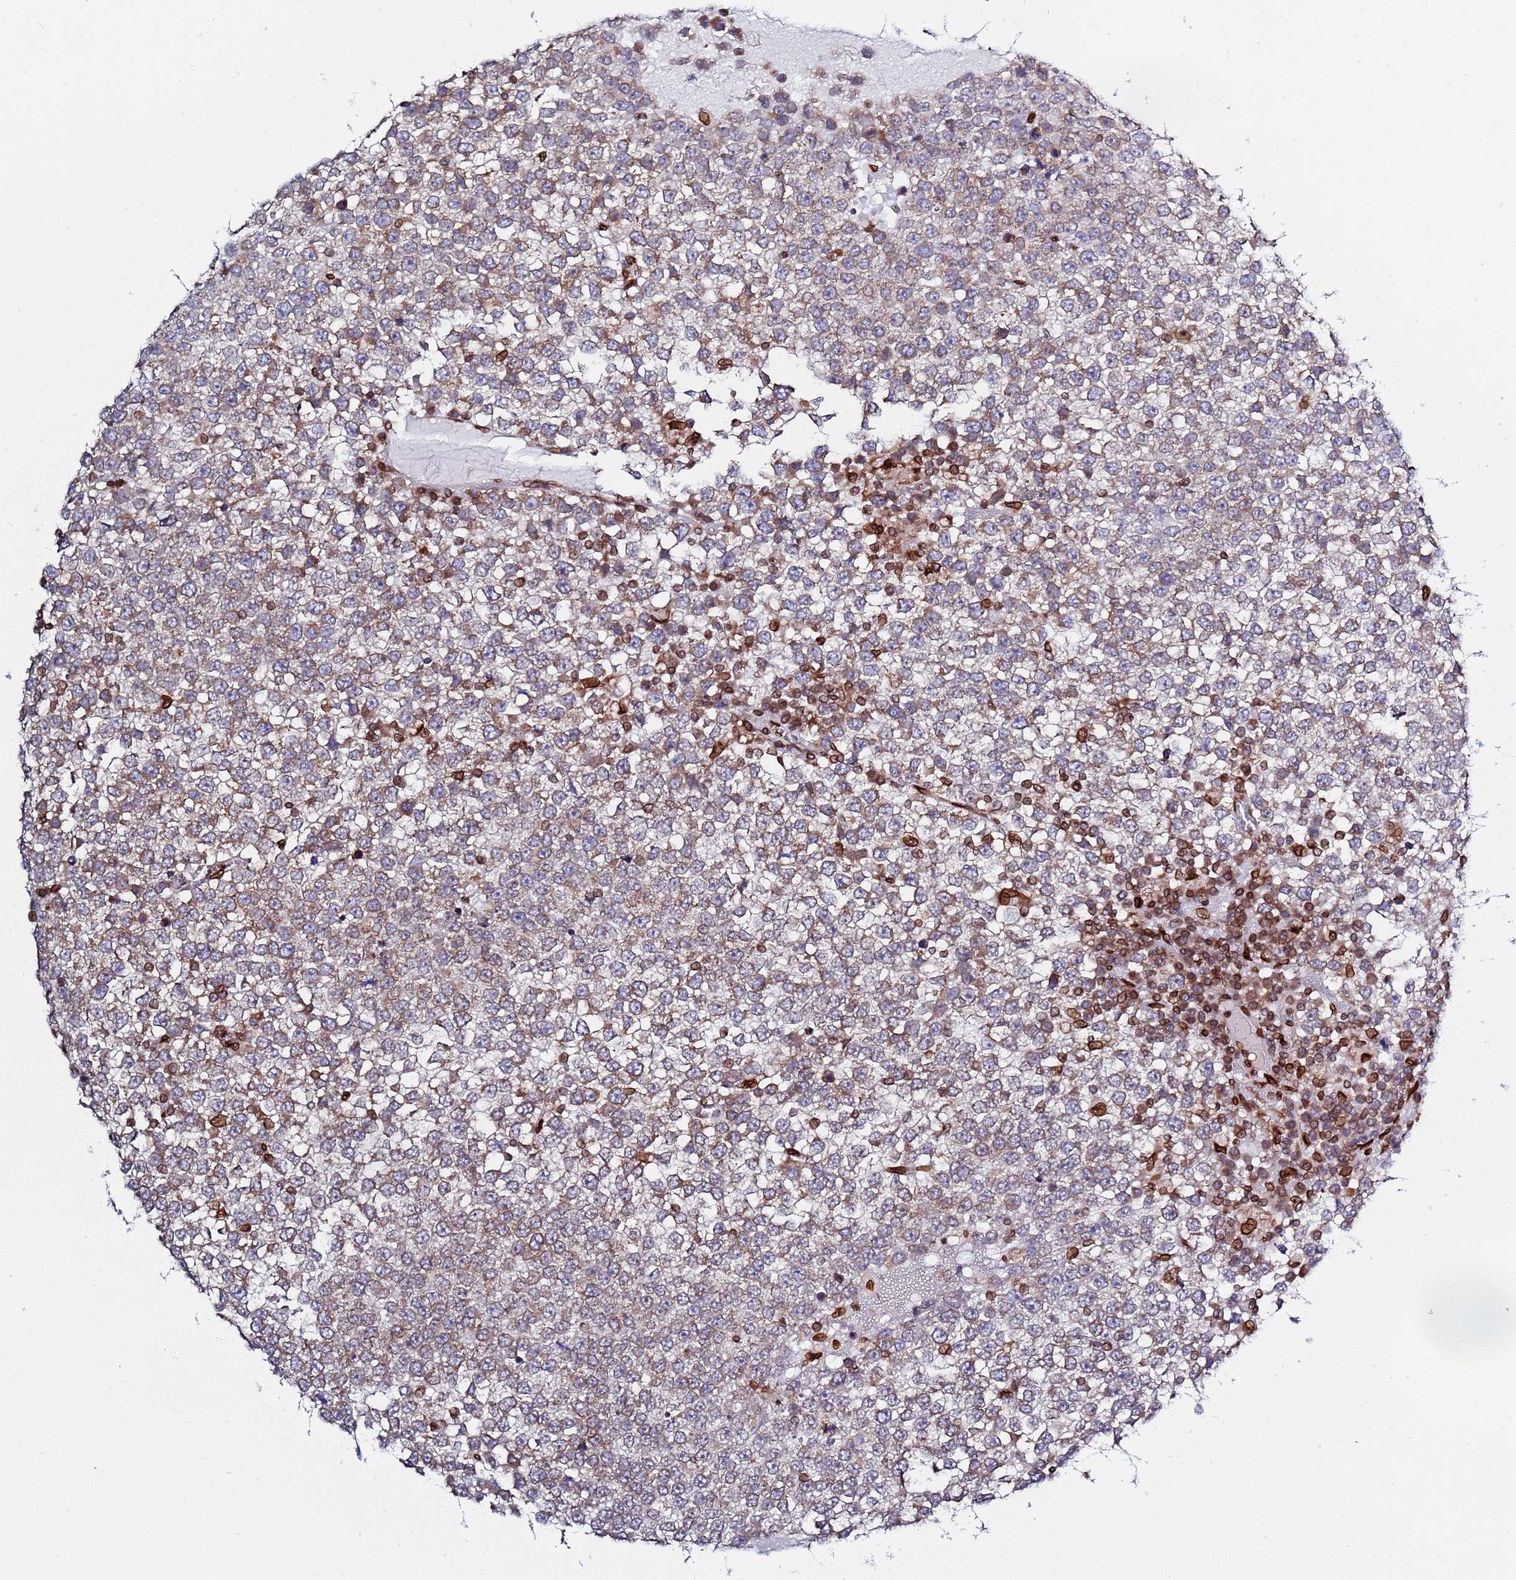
{"staining": {"intensity": "weak", "quantity": "25%-75%", "location": "cytoplasmic/membranous"}, "tissue": "testis cancer", "cell_type": "Tumor cells", "image_type": "cancer", "snomed": [{"axis": "morphology", "description": "Seminoma, NOS"}, {"axis": "topography", "description": "Testis"}], "caption": "Testis cancer (seminoma) was stained to show a protein in brown. There is low levels of weak cytoplasmic/membranous staining in about 25%-75% of tumor cells.", "gene": "TOR1AIP1", "patient": {"sex": "male", "age": 65}}